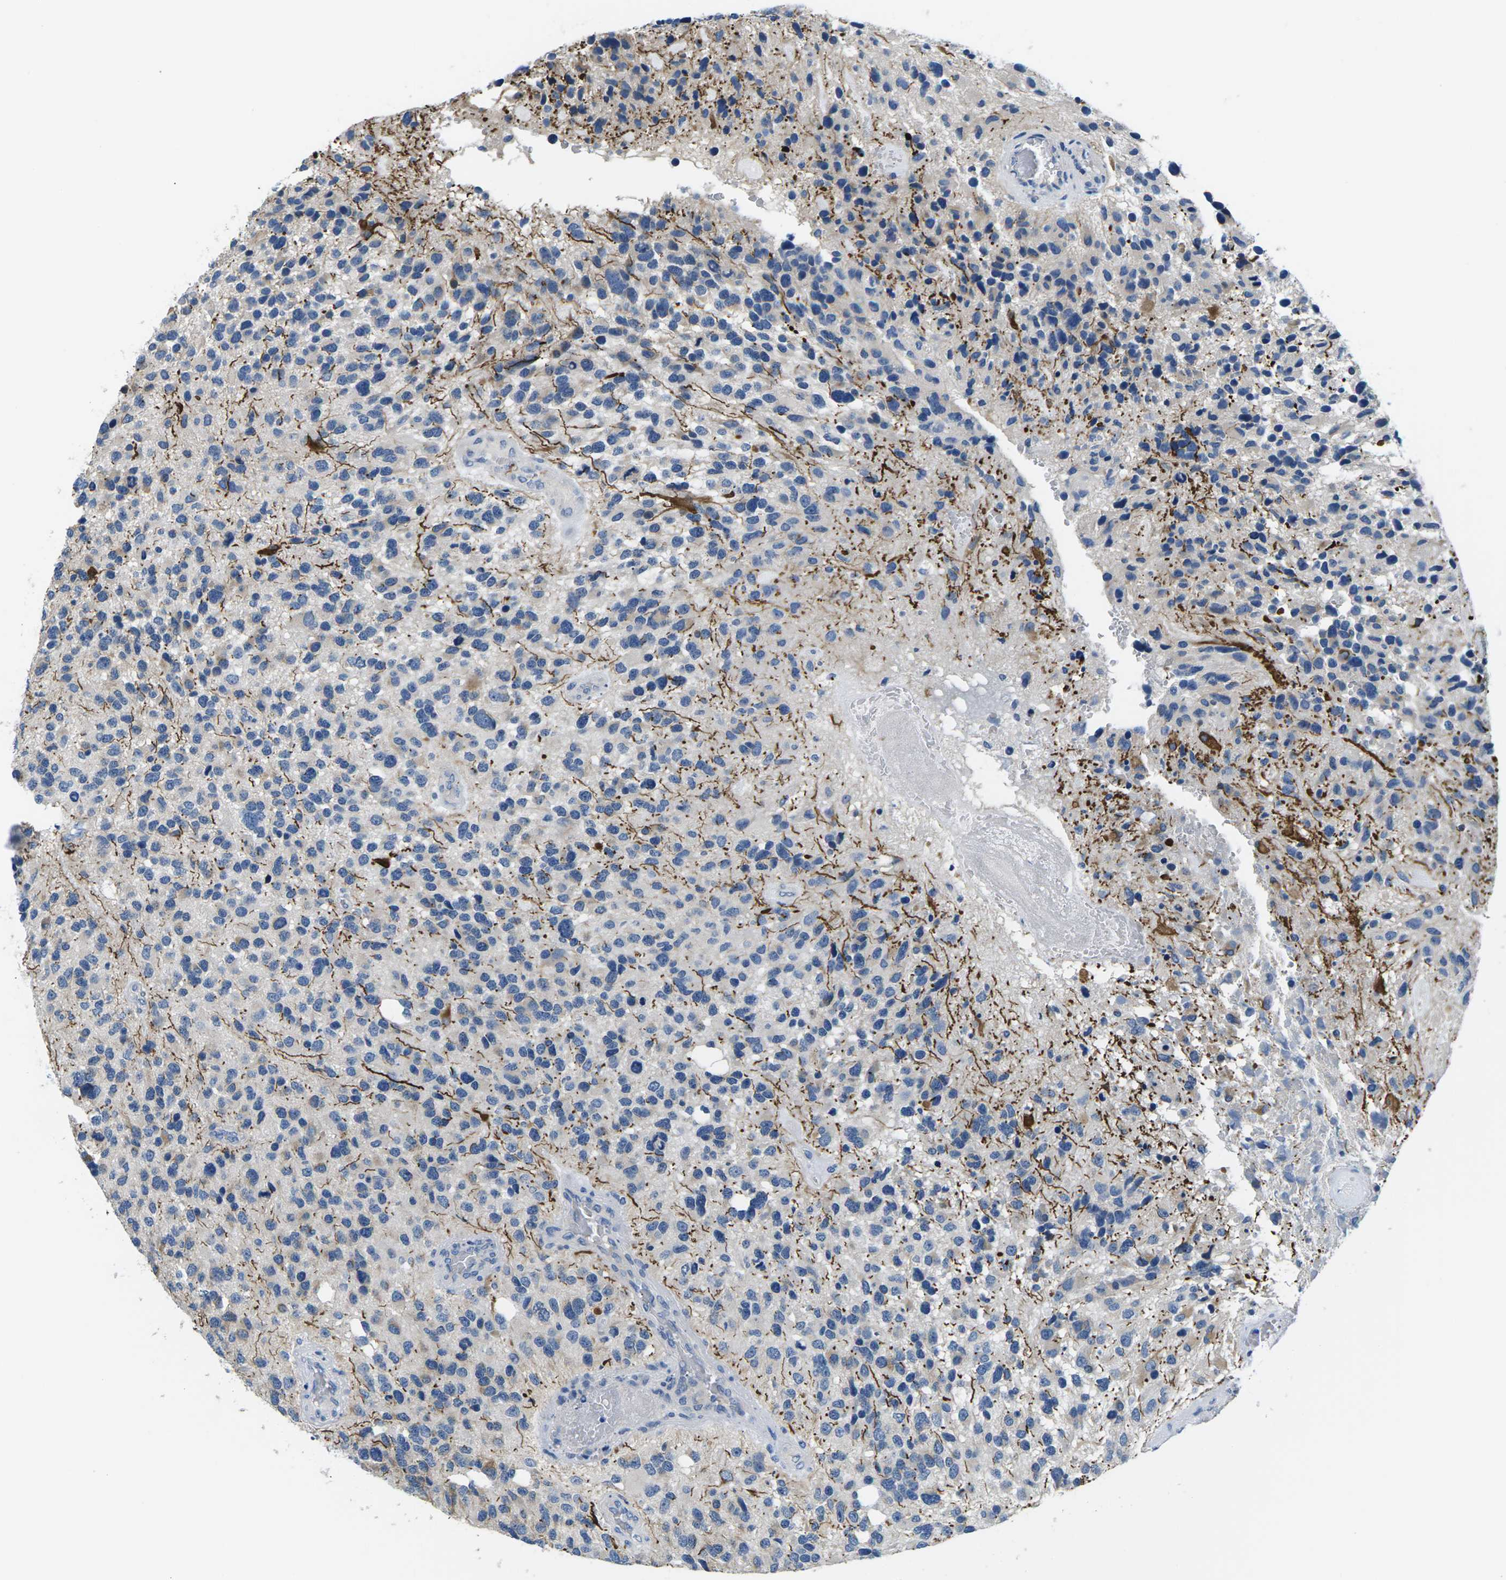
{"staining": {"intensity": "negative", "quantity": "none", "location": "none"}, "tissue": "glioma", "cell_type": "Tumor cells", "image_type": "cancer", "snomed": [{"axis": "morphology", "description": "Glioma, malignant, High grade"}, {"axis": "topography", "description": "Brain"}], "caption": "IHC of human glioma displays no staining in tumor cells.", "gene": "TSPAN2", "patient": {"sex": "female", "age": 58}}